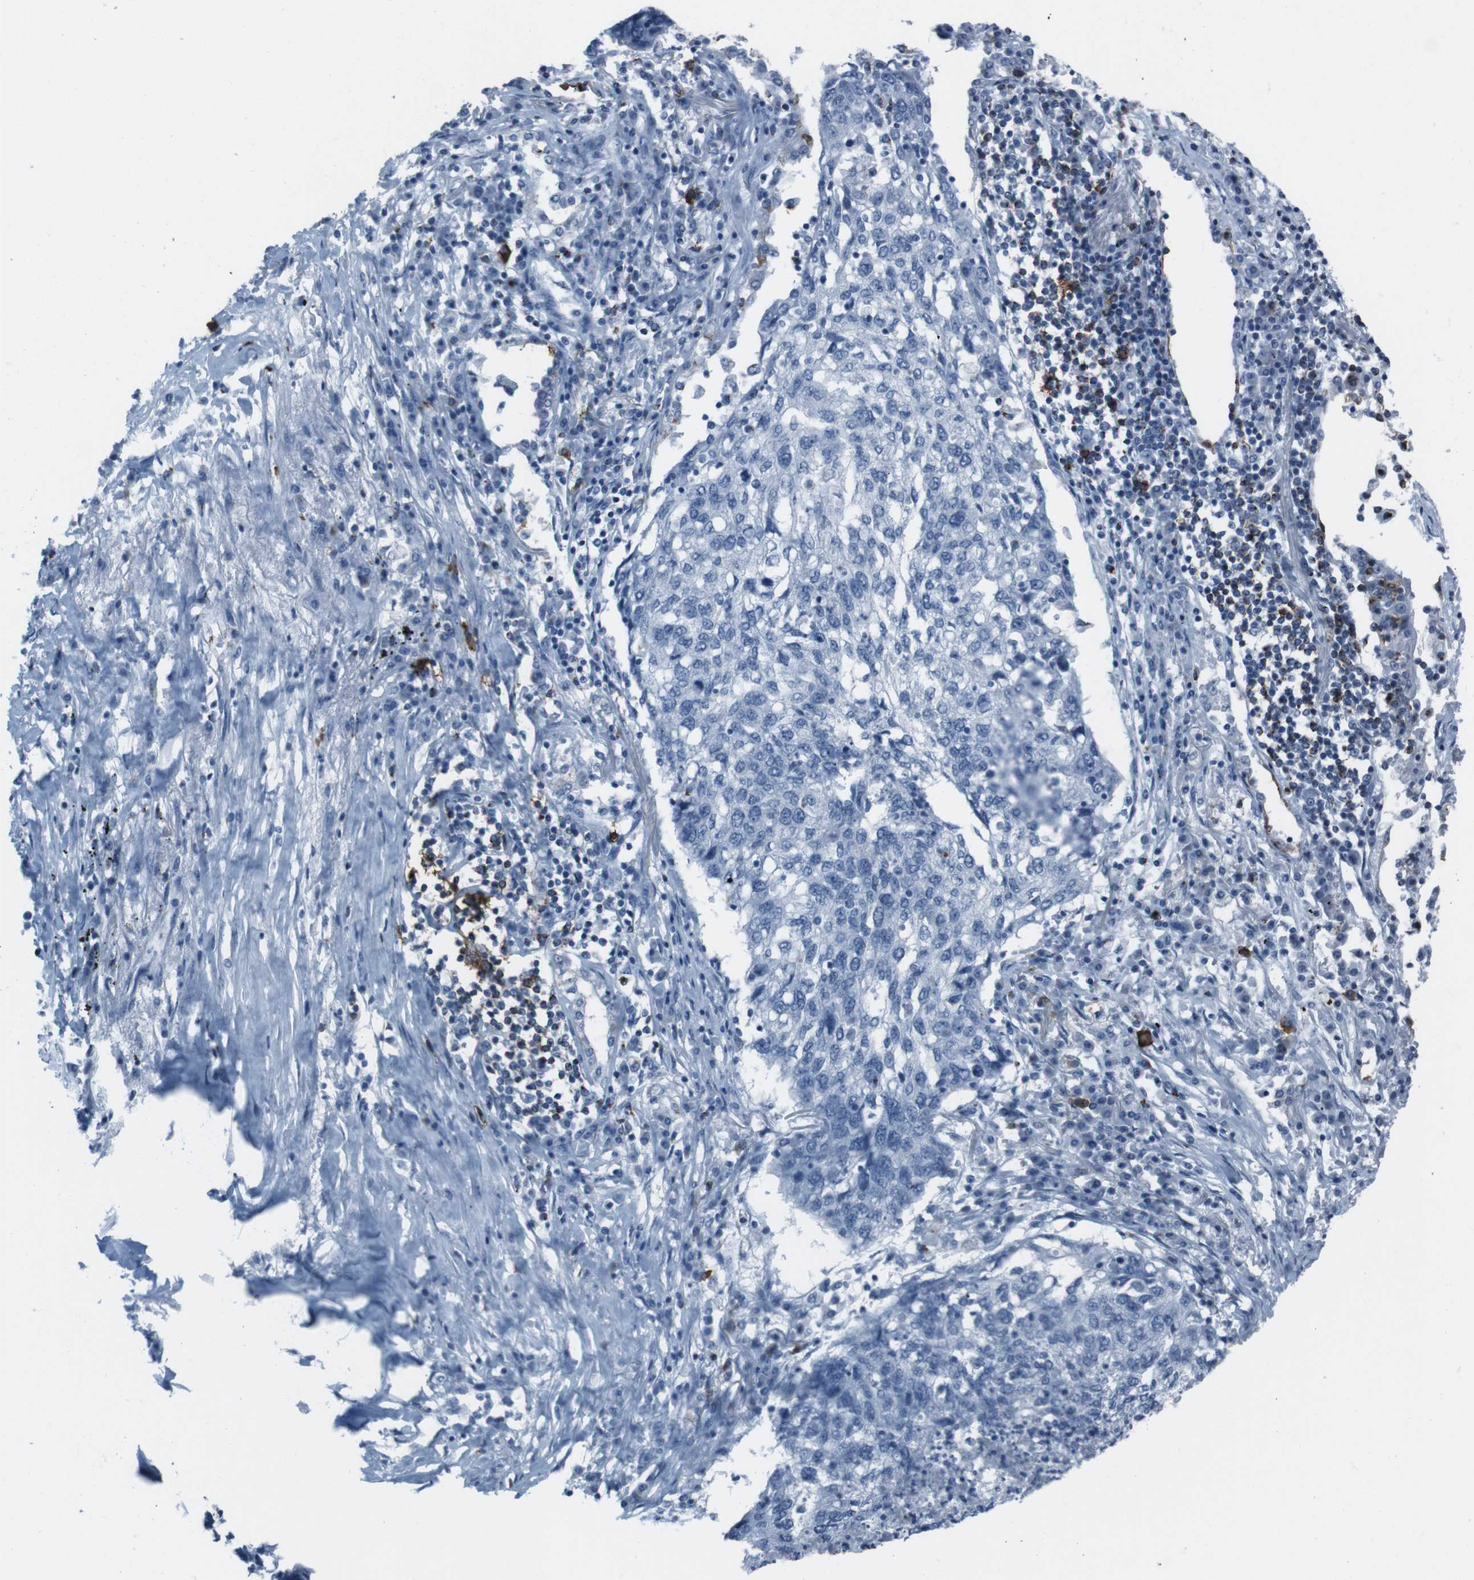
{"staining": {"intensity": "negative", "quantity": "none", "location": "none"}, "tissue": "lung cancer", "cell_type": "Tumor cells", "image_type": "cancer", "snomed": [{"axis": "morphology", "description": "Squamous cell carcinoma, NOS"}, {"axis": "topography", "description": "Lung"}], "caption": "Tumor cells show no significant protein expression in lung cancer.", "gene": "ST6GAL1", "patient": {"sex": "female", "age": 63}}